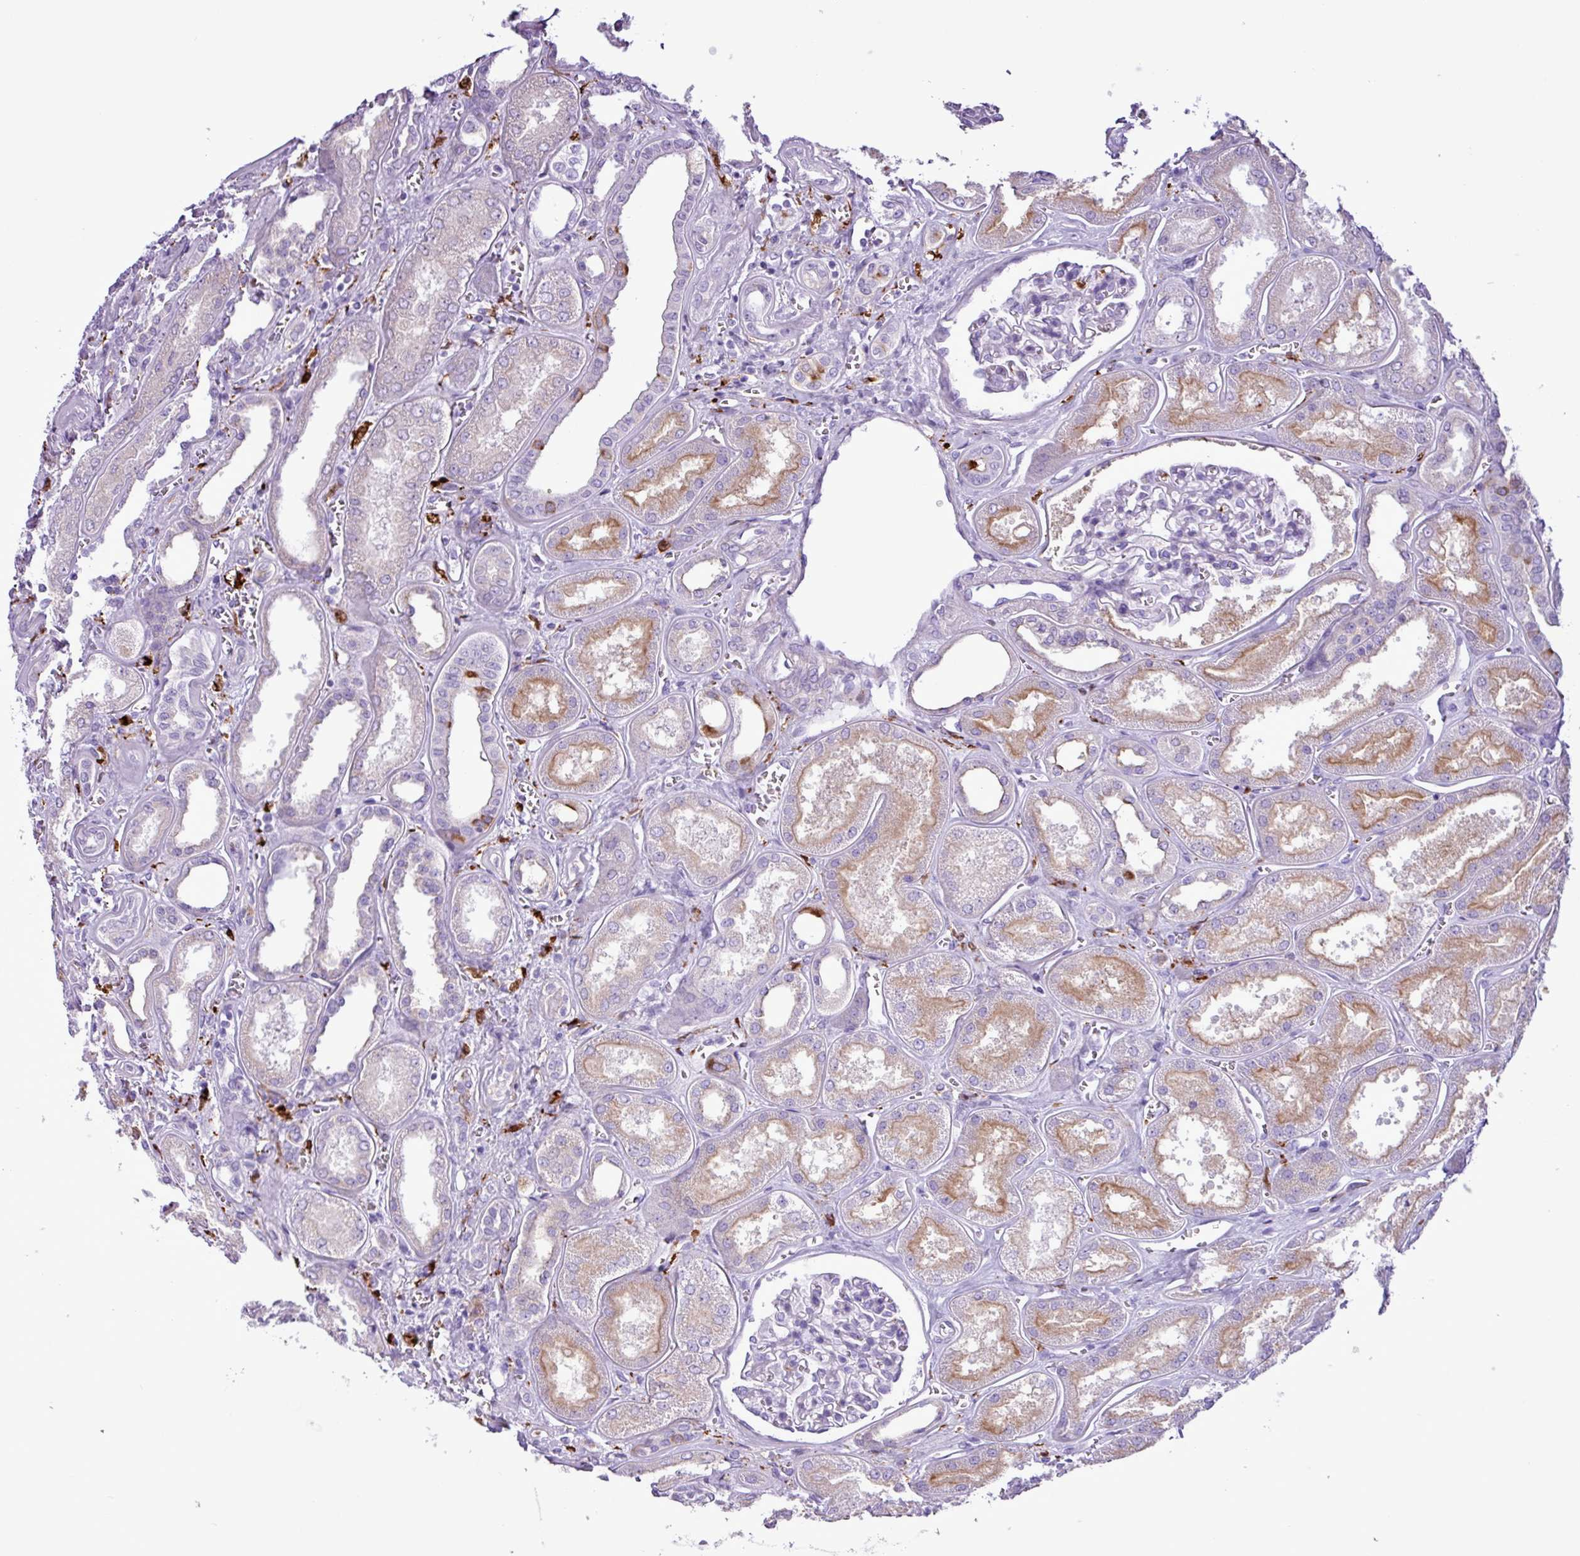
{"staining": {"intensity": "negative", "quantity": "none", "location": "none"}, "tissue": "kidney", "cell_type": "Cells in glomeruli", "image_type": "normal", "snomed": [{"axis": "morphology", "description": "Normal tissue, NOS"}, {"axis": "morphology", "description": "Adenocarcinoma, NOS"}, {"axis": "topography", "description": "Kidney"}], "caption": "This photomicrograph is of unremarkable kidney stained with immunohistochemistry (IHC) to label a protein in brown with the nuclei are counter-stained blue. There is no positivity in cells in glomeruli.", "gene": "TMEM200C", "patient": {"sex": "female", "age": 68}}